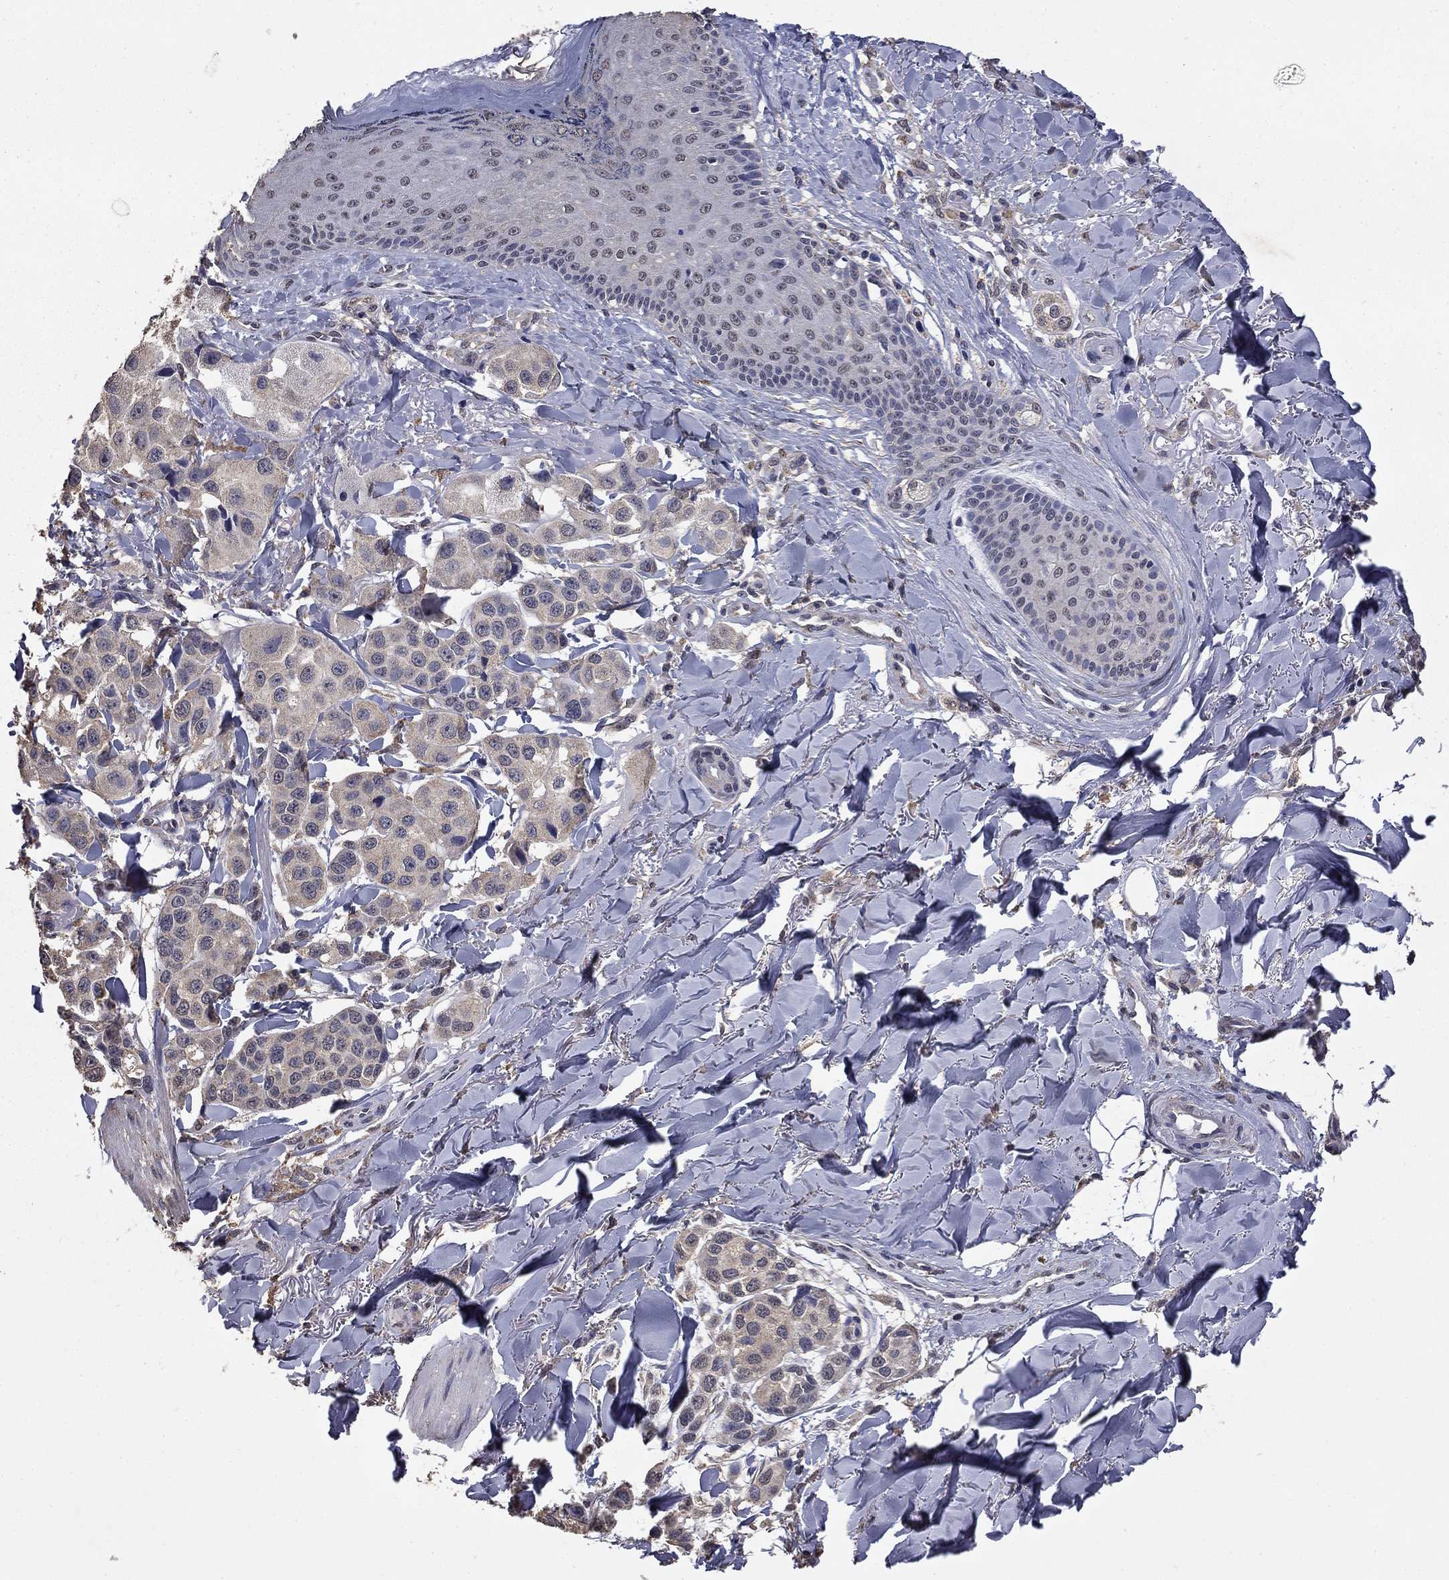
{"staining": {"intensity": "negative", "quantity": "none", "location": "none"}, "tissue": "melanoma", "cell_type": "Tumor cells", "image_type": "cancer", "snomed": [{"axis": "morphology", "description": "Malignant melanoma, NOS"}, {"axis": "topography", "description": "Skin"}], "caption": "DAB (3,3'-diaminobenzidine) immunohistochemical staining of human melanoma demonstrates no significant staining in tumor cells.", "gene": "MFAP3L", "patient": {"sex": "male", "age": 57}}